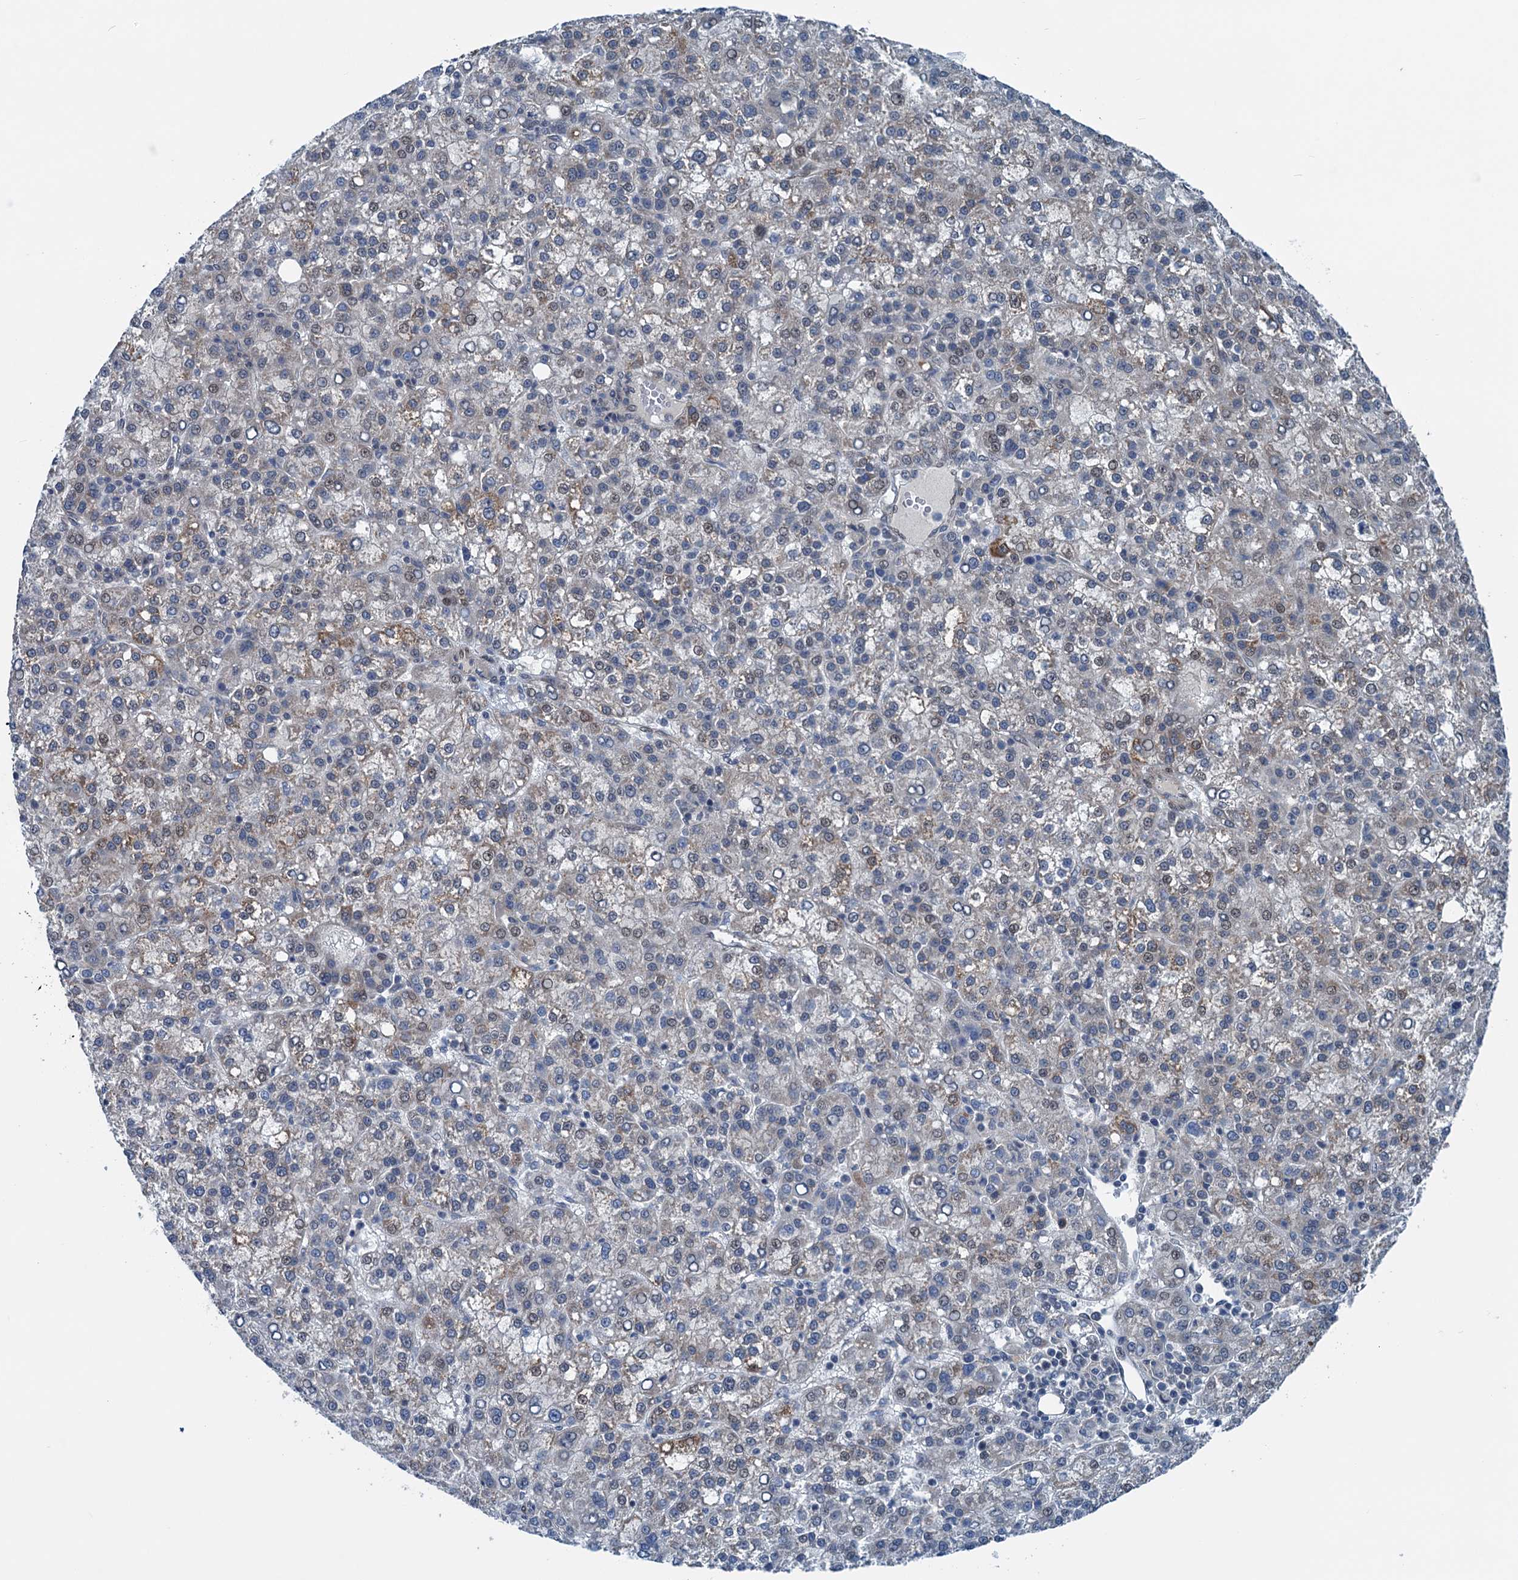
{"staining": {"intensity": "weak", "quantity": "<25%", "location": "nuclear"}, "tissue": "liver cancer", "cell_type": "Tumor cells", "image_type": "cancer", "snomed": [{"axis": "morphology", "description": "Carcinoma, Hepatocellular, NOS"}, {"axis": "topography", "description": "Liver"}], "caption": "An image of human liver hepatocellular carcinoma is negative for staining in tumor cells. (DAB (3,3'-diaminobenzidine) immunohistochemistry (IHC) with hematoxylin counter stain).", "gene": "DYNC2I2", "patient": {"sex": "female", "age": 58}}